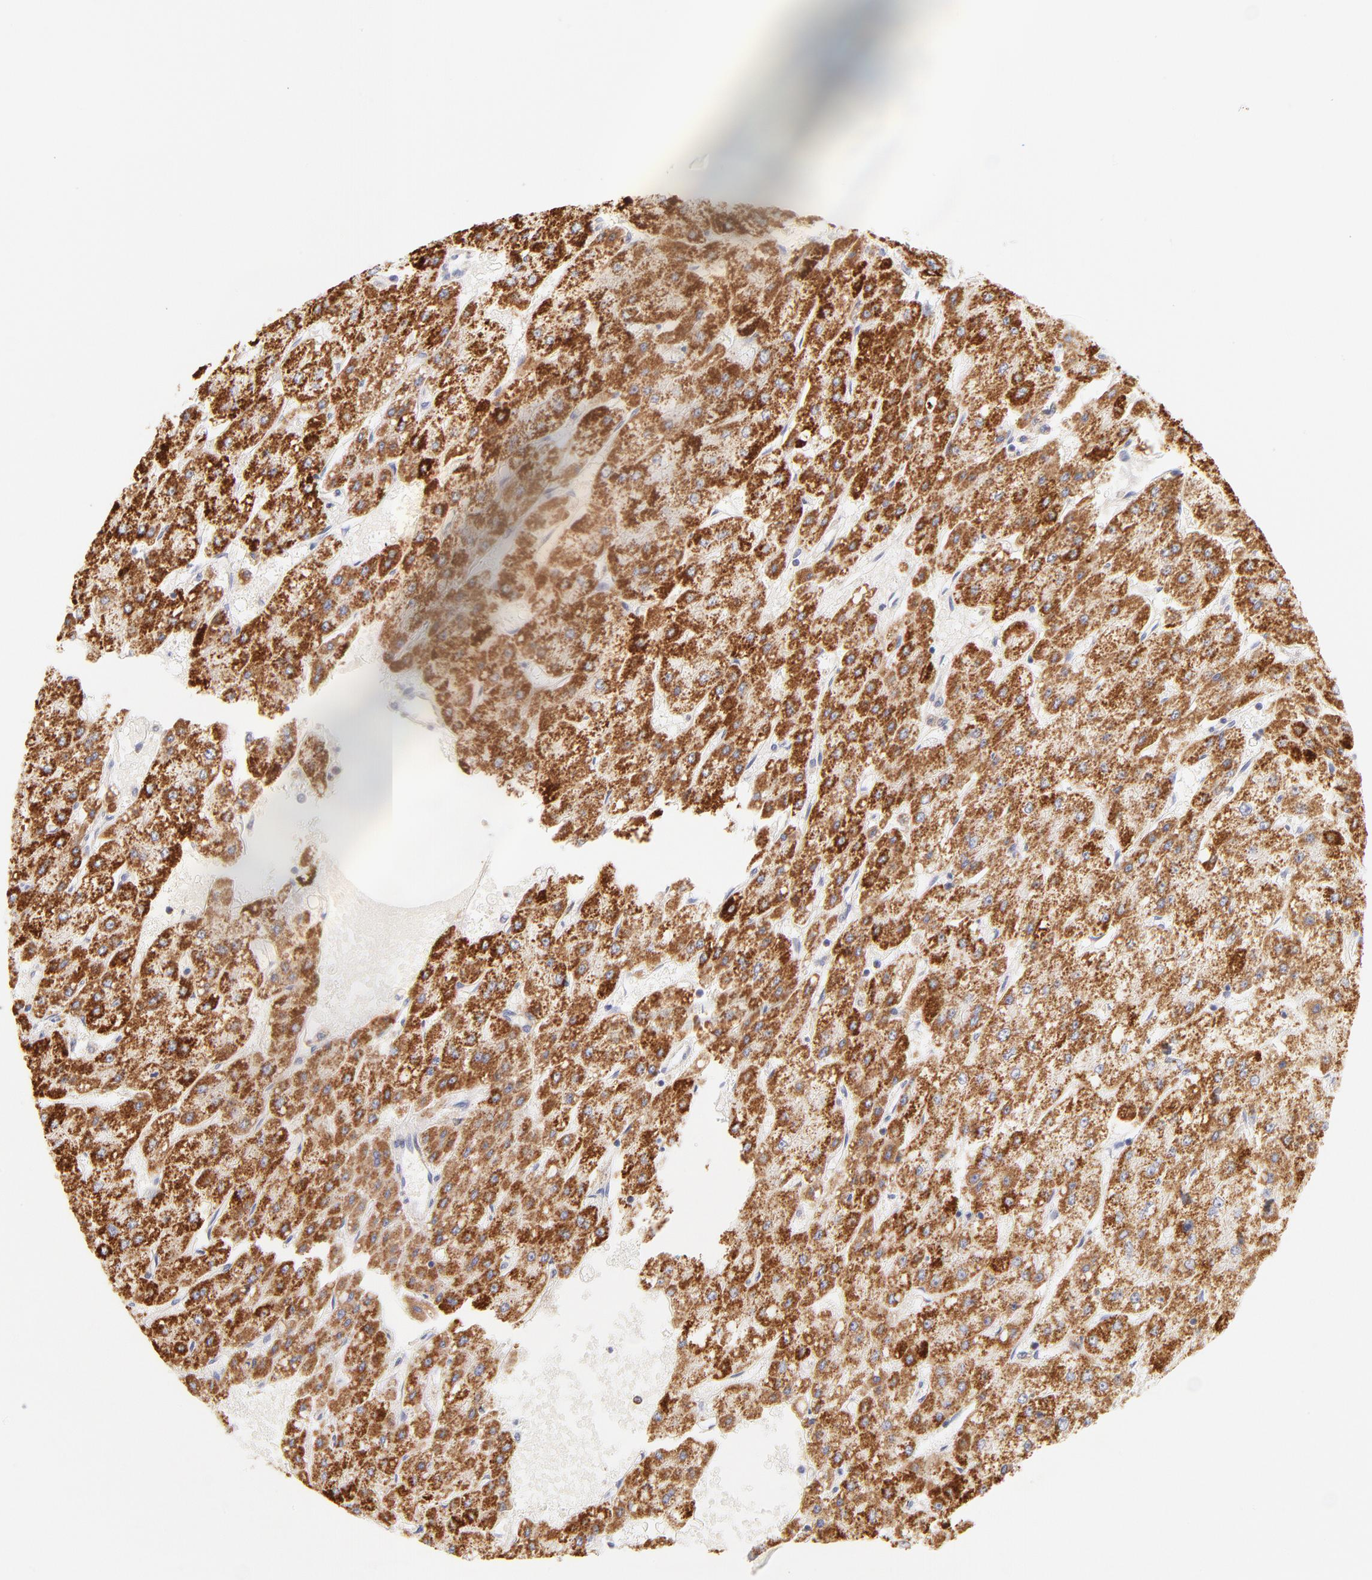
{"staining": {"intensity": "moderate", "quantity": ">75%", "location": "cytoplasmic/membranous"}, "tissue": "liver cancer", "cell_type": "Tumor cells", "image_type": "cancer", "snomed": [{"axis": "morphology", "description": "Carcinoma, Hepatocellular, NOS"}, {"axis": "topography", "description": "Liver"}], "caption": "Immunohistochemistry of human liver cancer (hepatocellular carcinoma) demonstrates medium levels of moderate cytoplasmic/membranous staining in about >75% of tumor cells.", "gene": "AIFM1", "patient": {"sex": "female", "age": 52}}